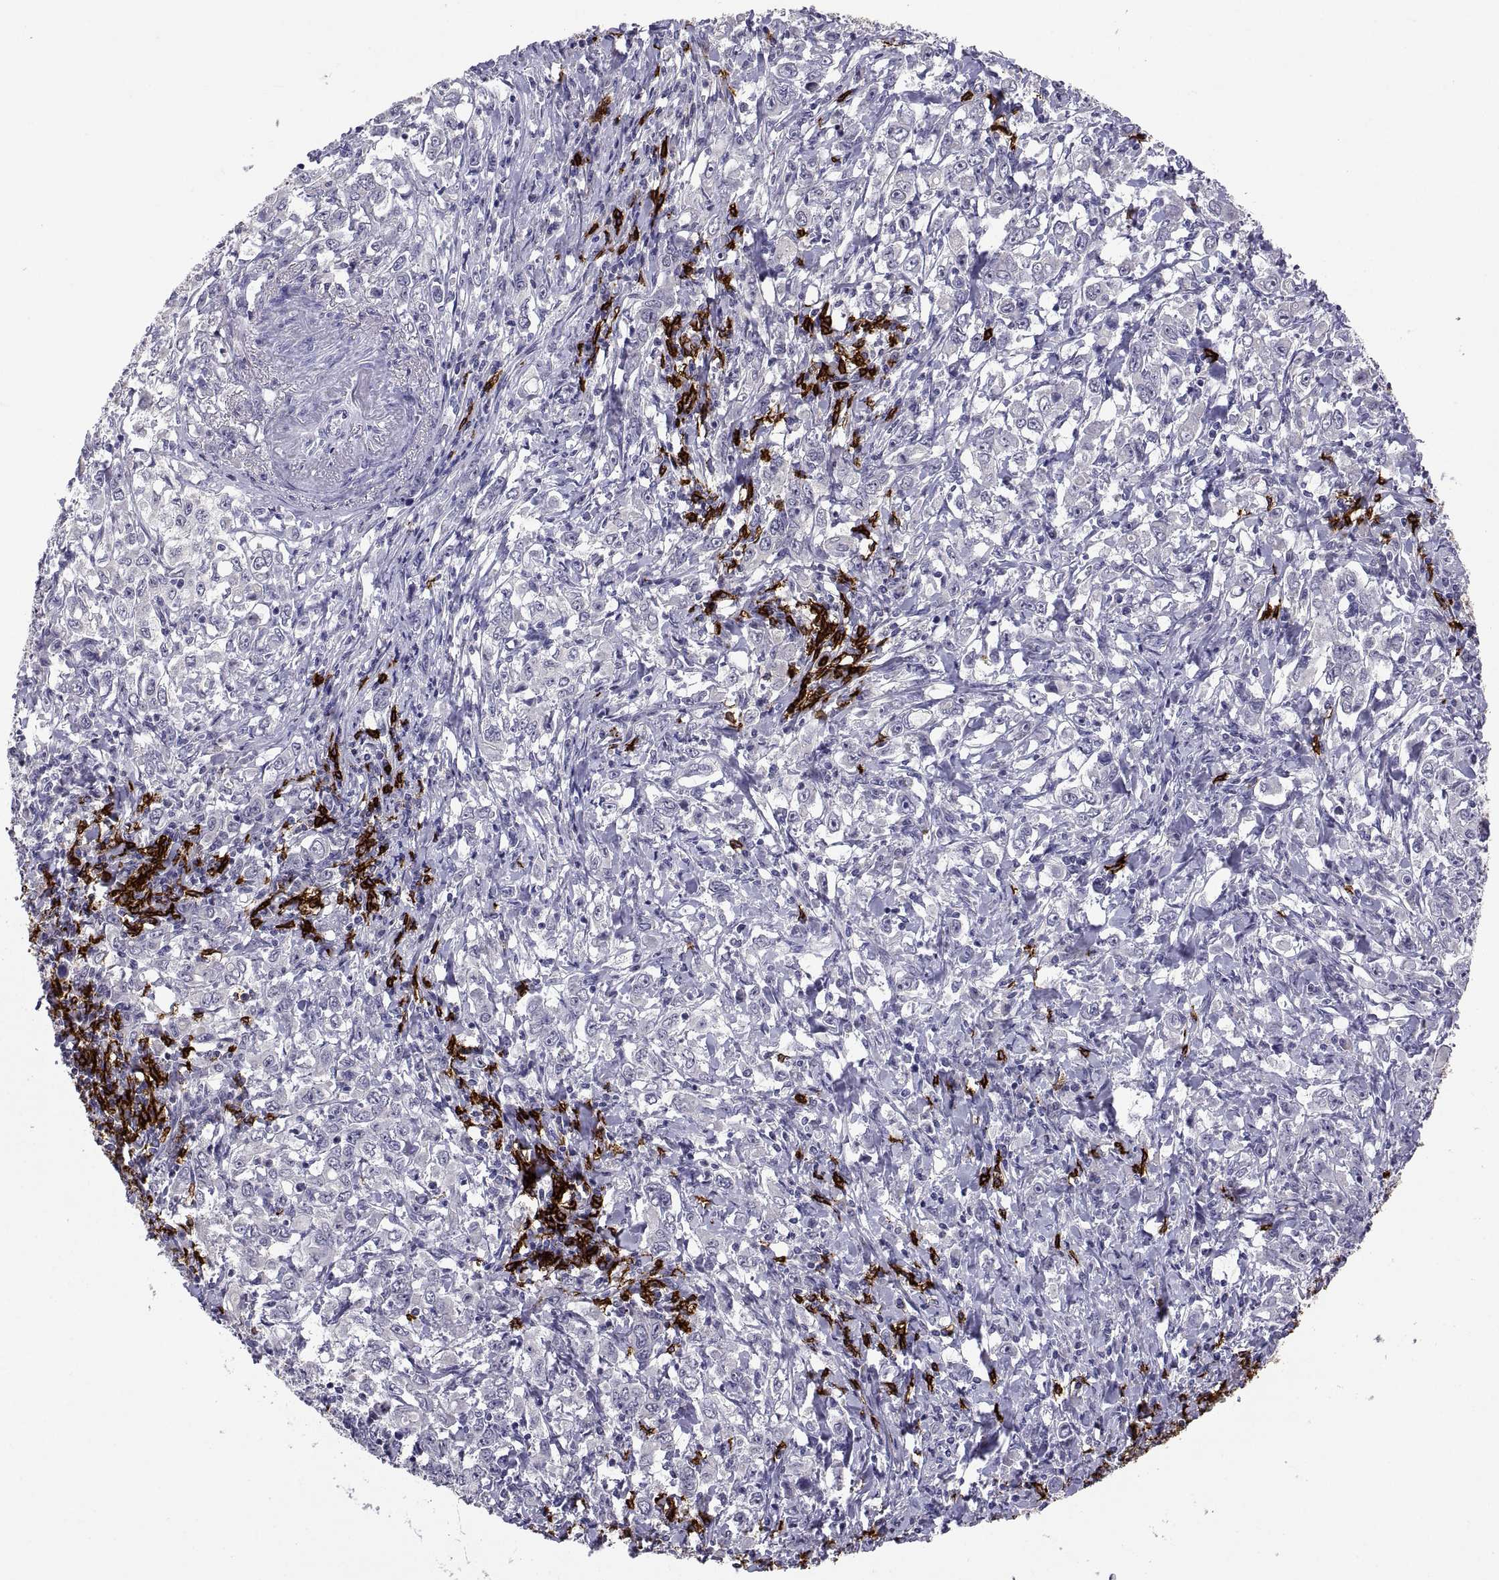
{"staining": {"intensity": "negative", "quantity": "none", "location": "none"}, "tissue": "stomach cancer", "cell_type": "Tumor cells", "image_type": "cancer", "snomed": [{"axis": "morphology", "description": "Adenocarcinoma, NOS"}, {"axis": "topography", "description": "Stomach, lower"}], "caption": "Immunohistochemistry (IHC) of stomach cancer (adenocarcinoma) exhibits no positivity in tumor cells. (DAB (3,3'-diaminobenzidine) immunohistochemistry (IHC) with hematoxylin counter stain).", "gene": "MS4A1", "patient": {"sex": "female", "age": 72}}